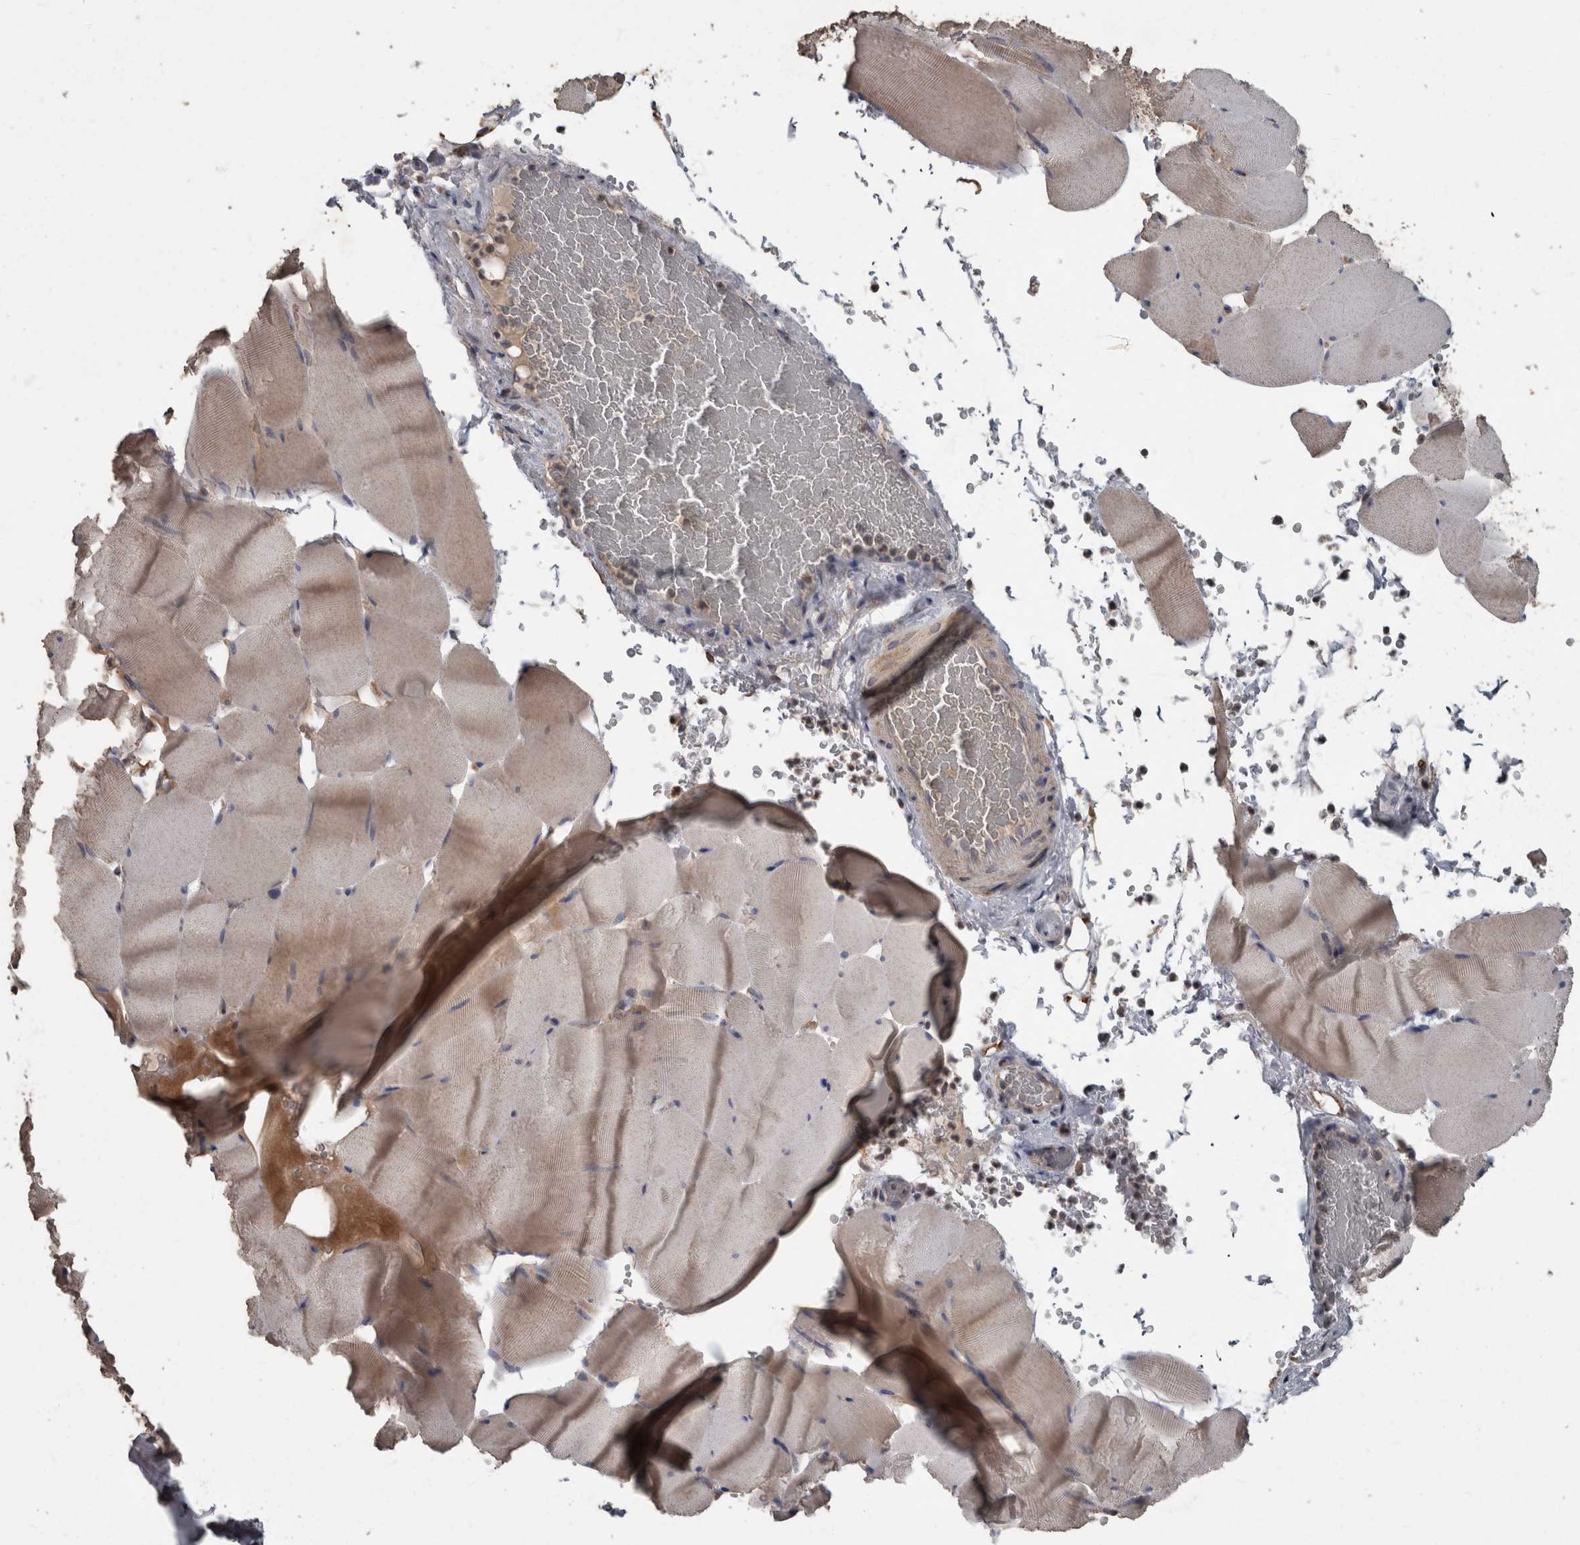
{"staining": {"intensity": "weak", "quantity": "25%-75%", "location": "cytoplasmic/membranous"}, "tissue": "skeletal muscle", "cell_type": "Myocytes", "image_type": "normal", "snomed": [{"axis": "morphology", "description": "Normal tissue, NOS"}, {"axis": "topography", "description": "Skeletal muscle"}], "caption": "This histopathology image displays normal skeletal muscle stained with immunohistochemistry to label a protein in brown. The cytoplasmic/membranous of myocytes show weak positivity for the protein. Nuclei are counter-stained blue.", "gene": "PPP1R3C", "patient": {"sex": "male", "age": 62}}